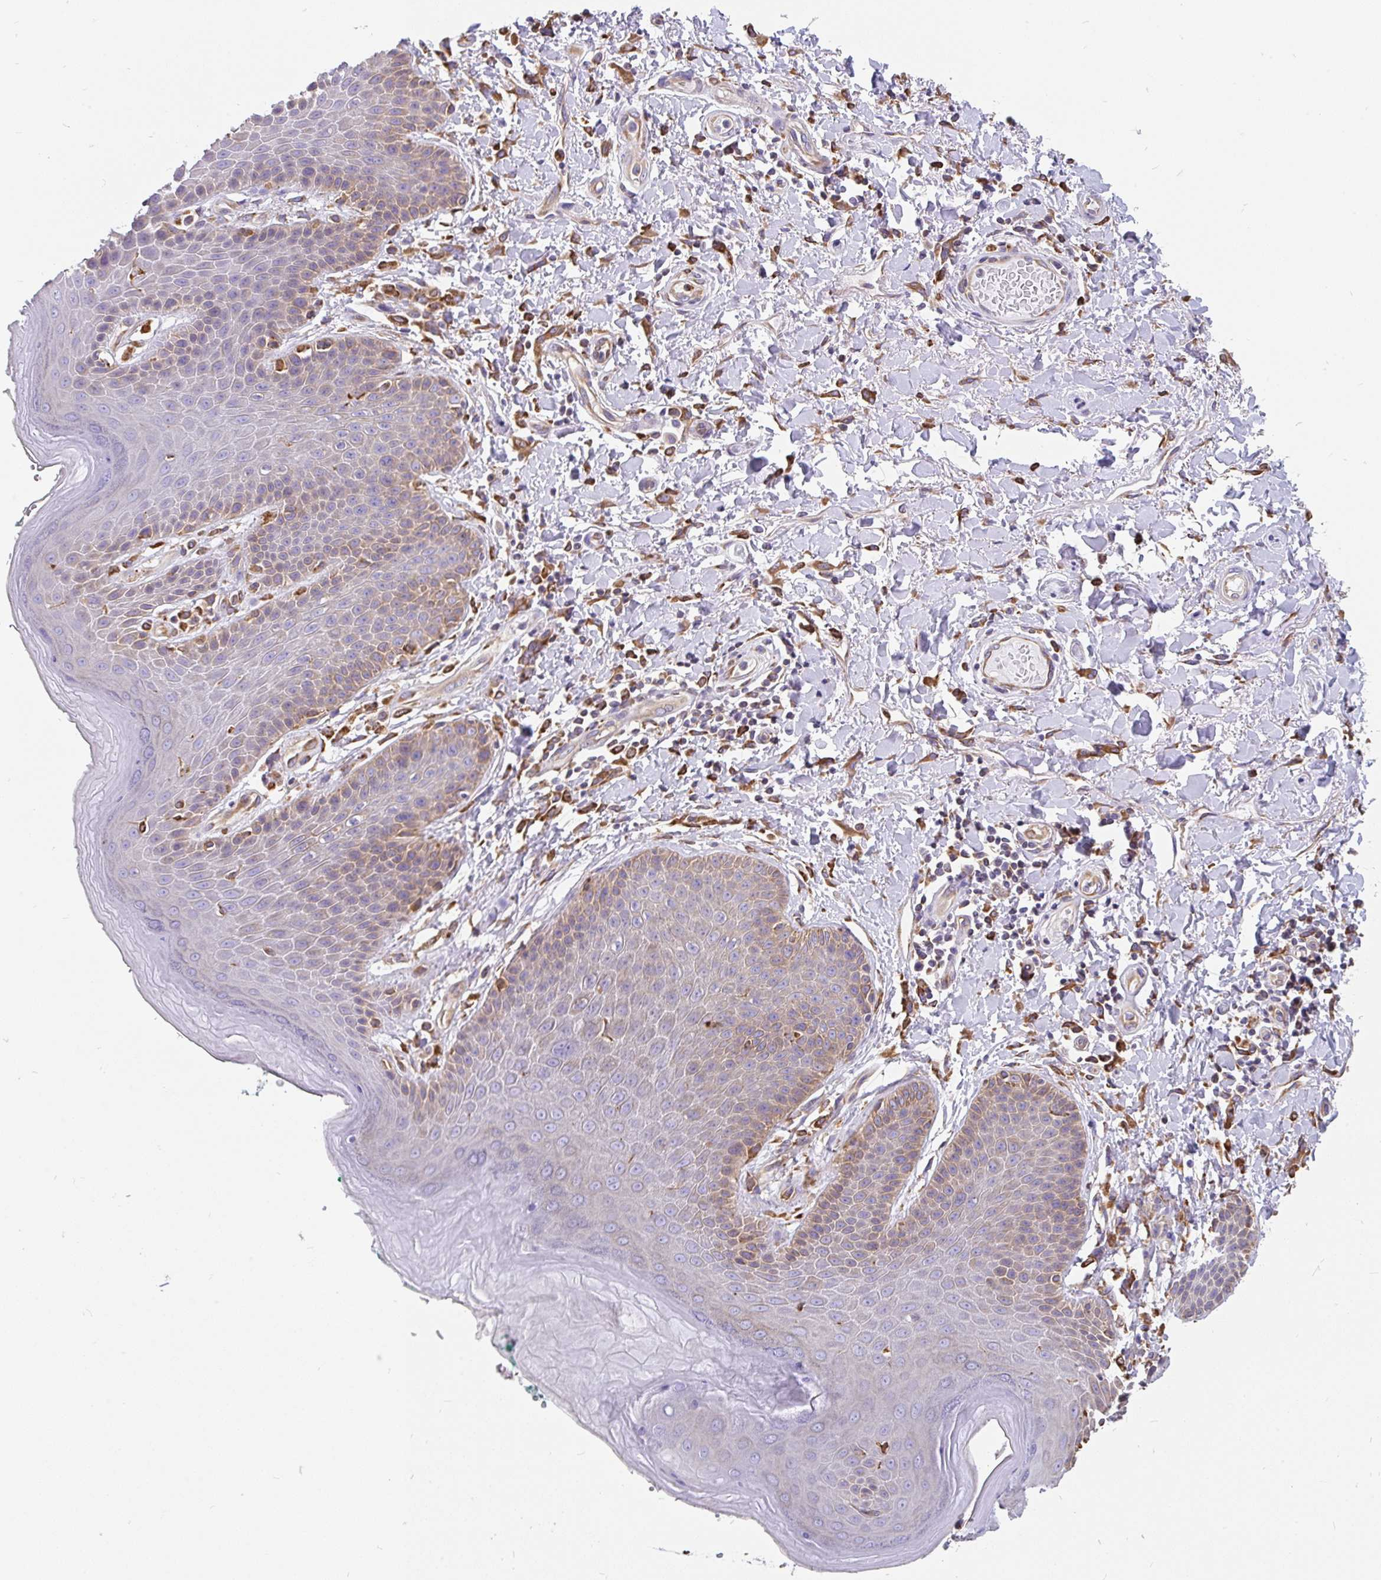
{"staining": {"intensity": "weak", "quantity": "25%-75%", "location": "cytoplasmic/membranous"}, "tissue": "skin", "cell_type": "Epidermal cells", "image_type": "normal", "snomed": [{"axis": "morphology", "description": "Normal tissue, NOS"}, {"axis": "topography", "description": "Peripheral nerve tissue"}], "caption": "Immunohistochemistry (IHC) of normal human skin displays low levels of weak cytoplasmic/membranous staining in about 25%-75% of epidermal cells.", "gene": "EML5", "patient": {"sex": "male", "age": 51}}